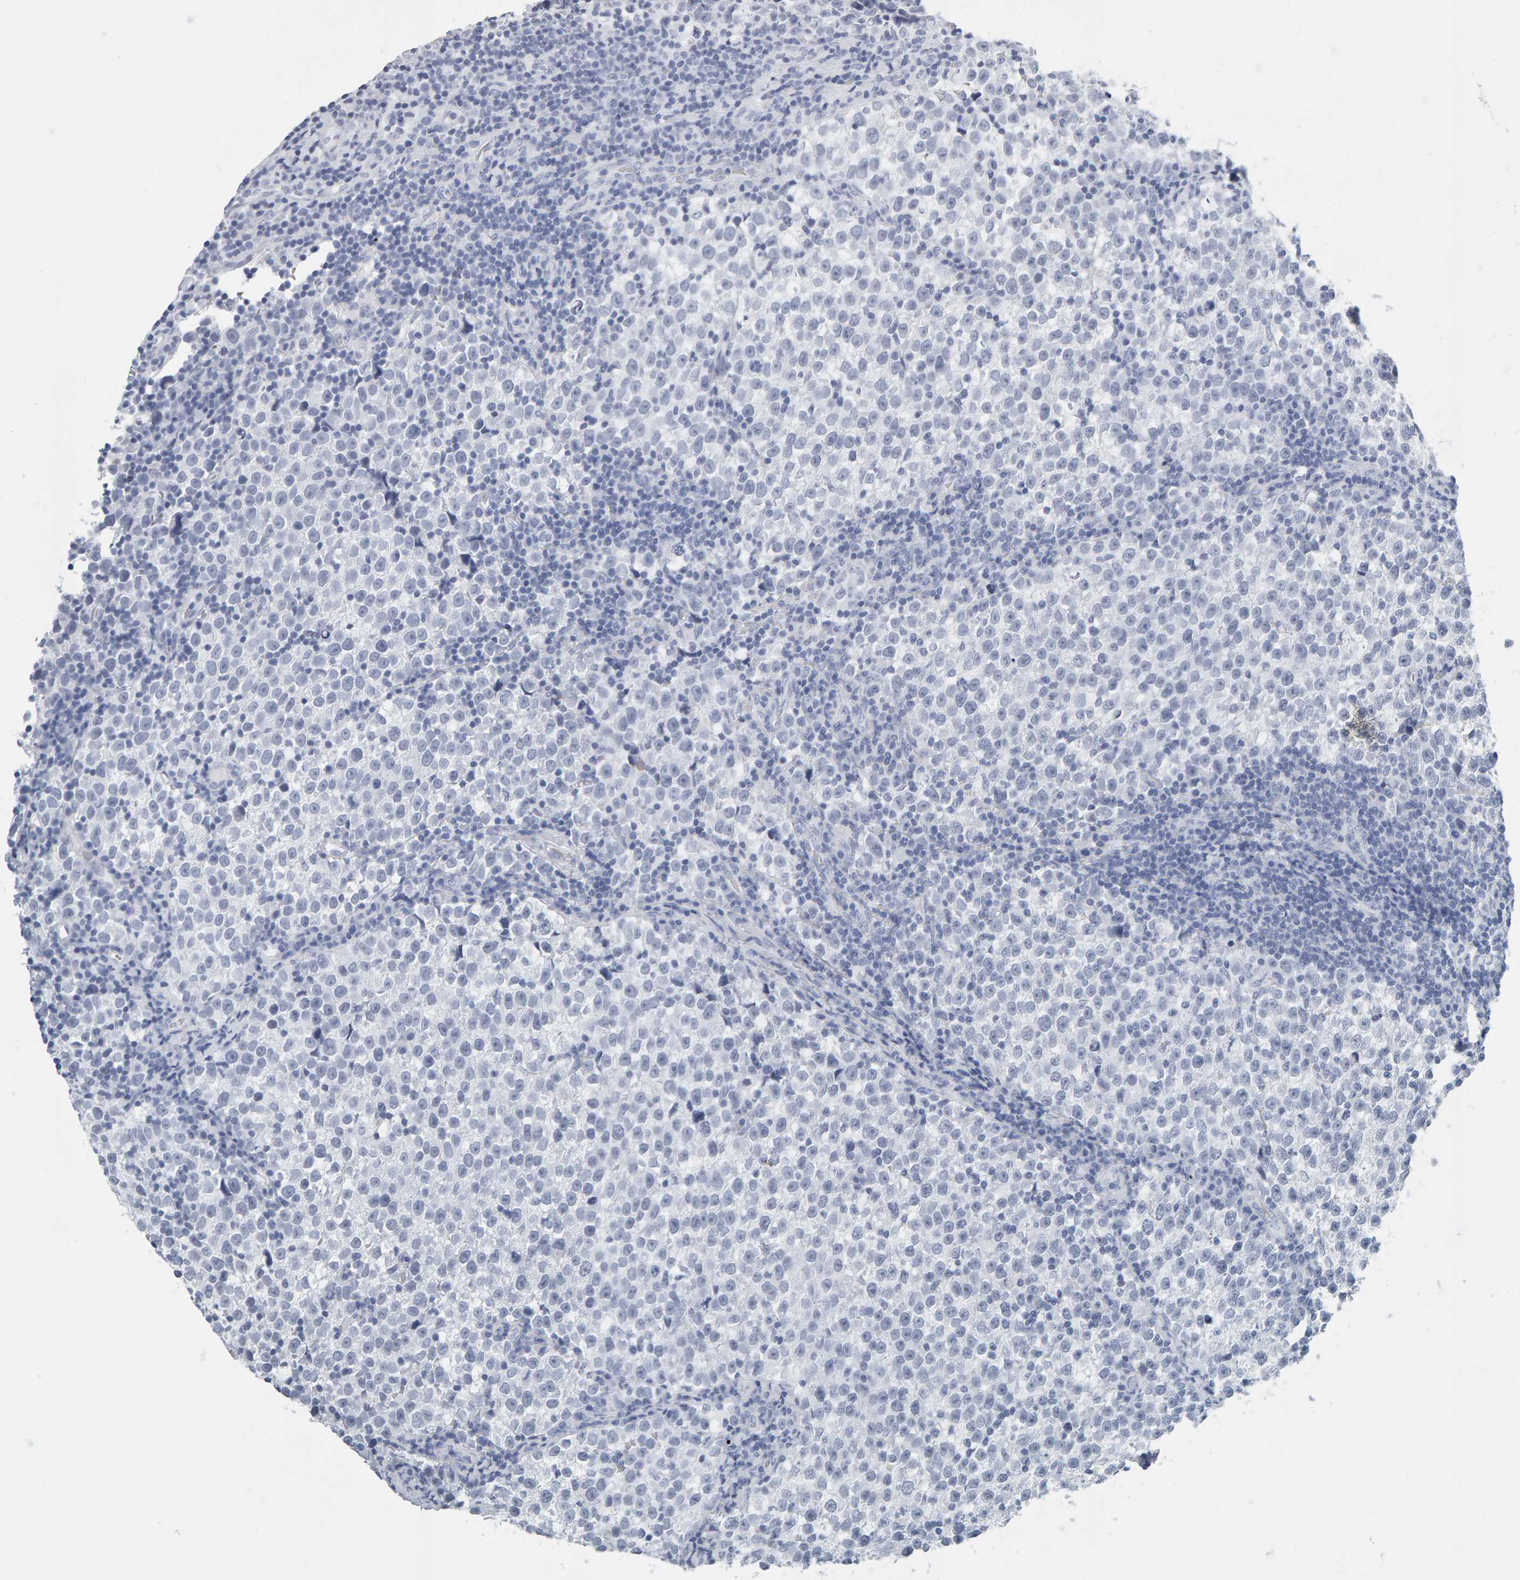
{"staining": {"intensity": "negative", "quantity": "none", "location": "none"}, "tissue": "testis cancer", "cell_type": "Tumor cells", "image_type": "cancer", "snomed": [{"axis": "morphology", "description": "Normal tissue, NOS"}, {"axis": "morphology", "description": "Seminoma, NOS"}, {"axis": "topography", "description": "Testis"}], "caption": "High magnification brightfield microscopy of testis seminoma stained with DAB (3,3'-diaminobenzidine) (brown) and counterstained with hematoxylin (blue): tumor cells show no significant positivity. (Stains: DAB (3,3'-diaminobenzidine) immunohistochemistry (IHC) with hematoxylin counter stain, Microscopy: brightfield microscopy at high magnification).", "gene": "SPACA3", "patient": {"sex": "male", "age": 43}}